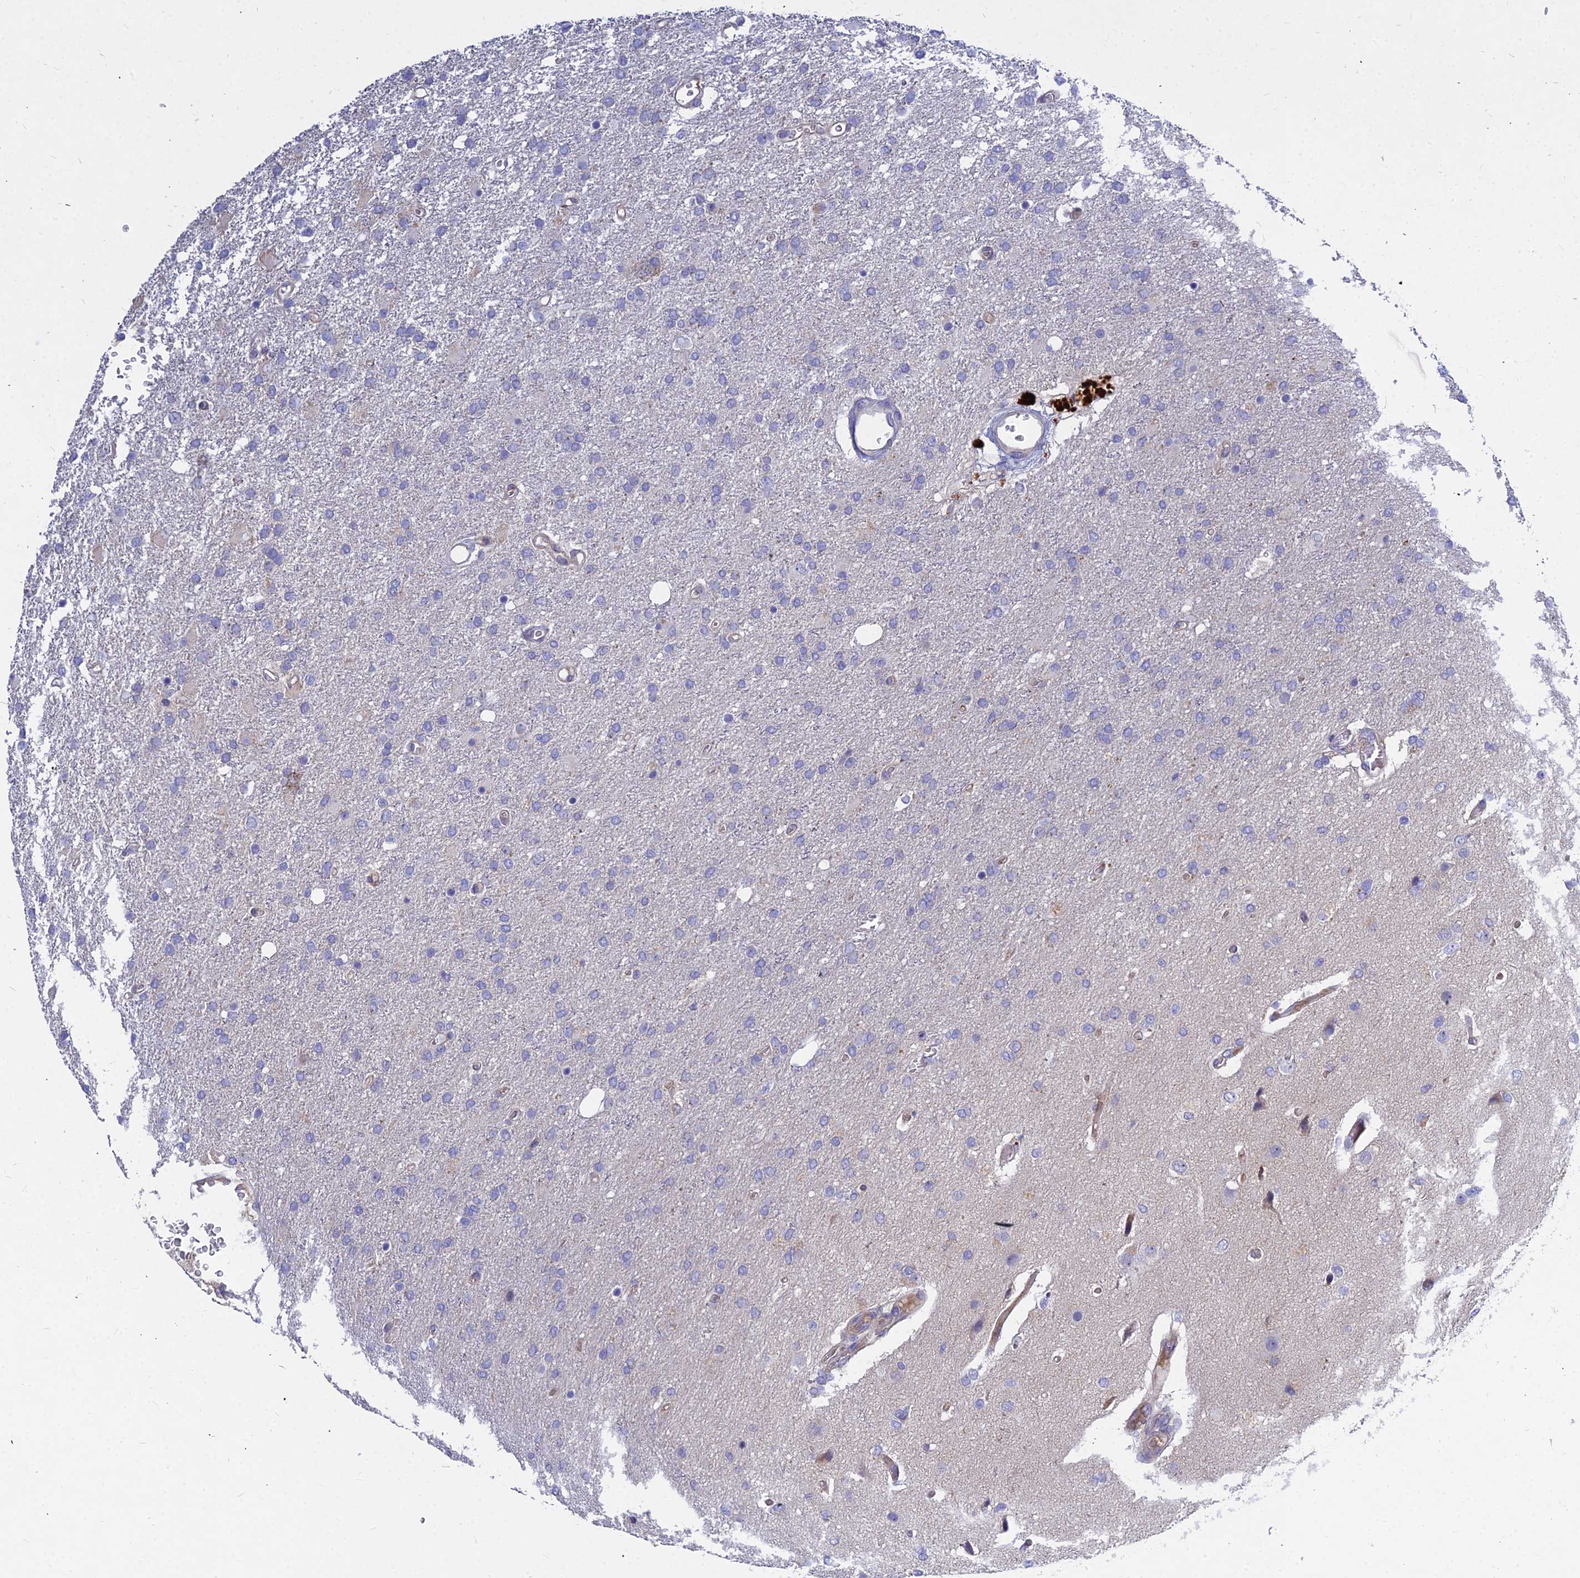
{"staining": {"intensity": "negative", "quantity": "none", "location": "none"}, "tissue": "glioma", "cell_type": "Tumor cells", "image_type": "cancer", "snomed": [{"axis": "morphology", "description": "Glioma, malignant, High grade"}, {"axis": "topography", "description": "Brain"}], "caption": "Tumor cells show no significant protein staining in malignant glioma (high-grade). Brightfield microscopy of IHC stained with DAB (brown) and hematoxylin (blue), captured at high magnification.", "gene": "DMRTA1", "patient": {"sex": "female", "age": 74}}